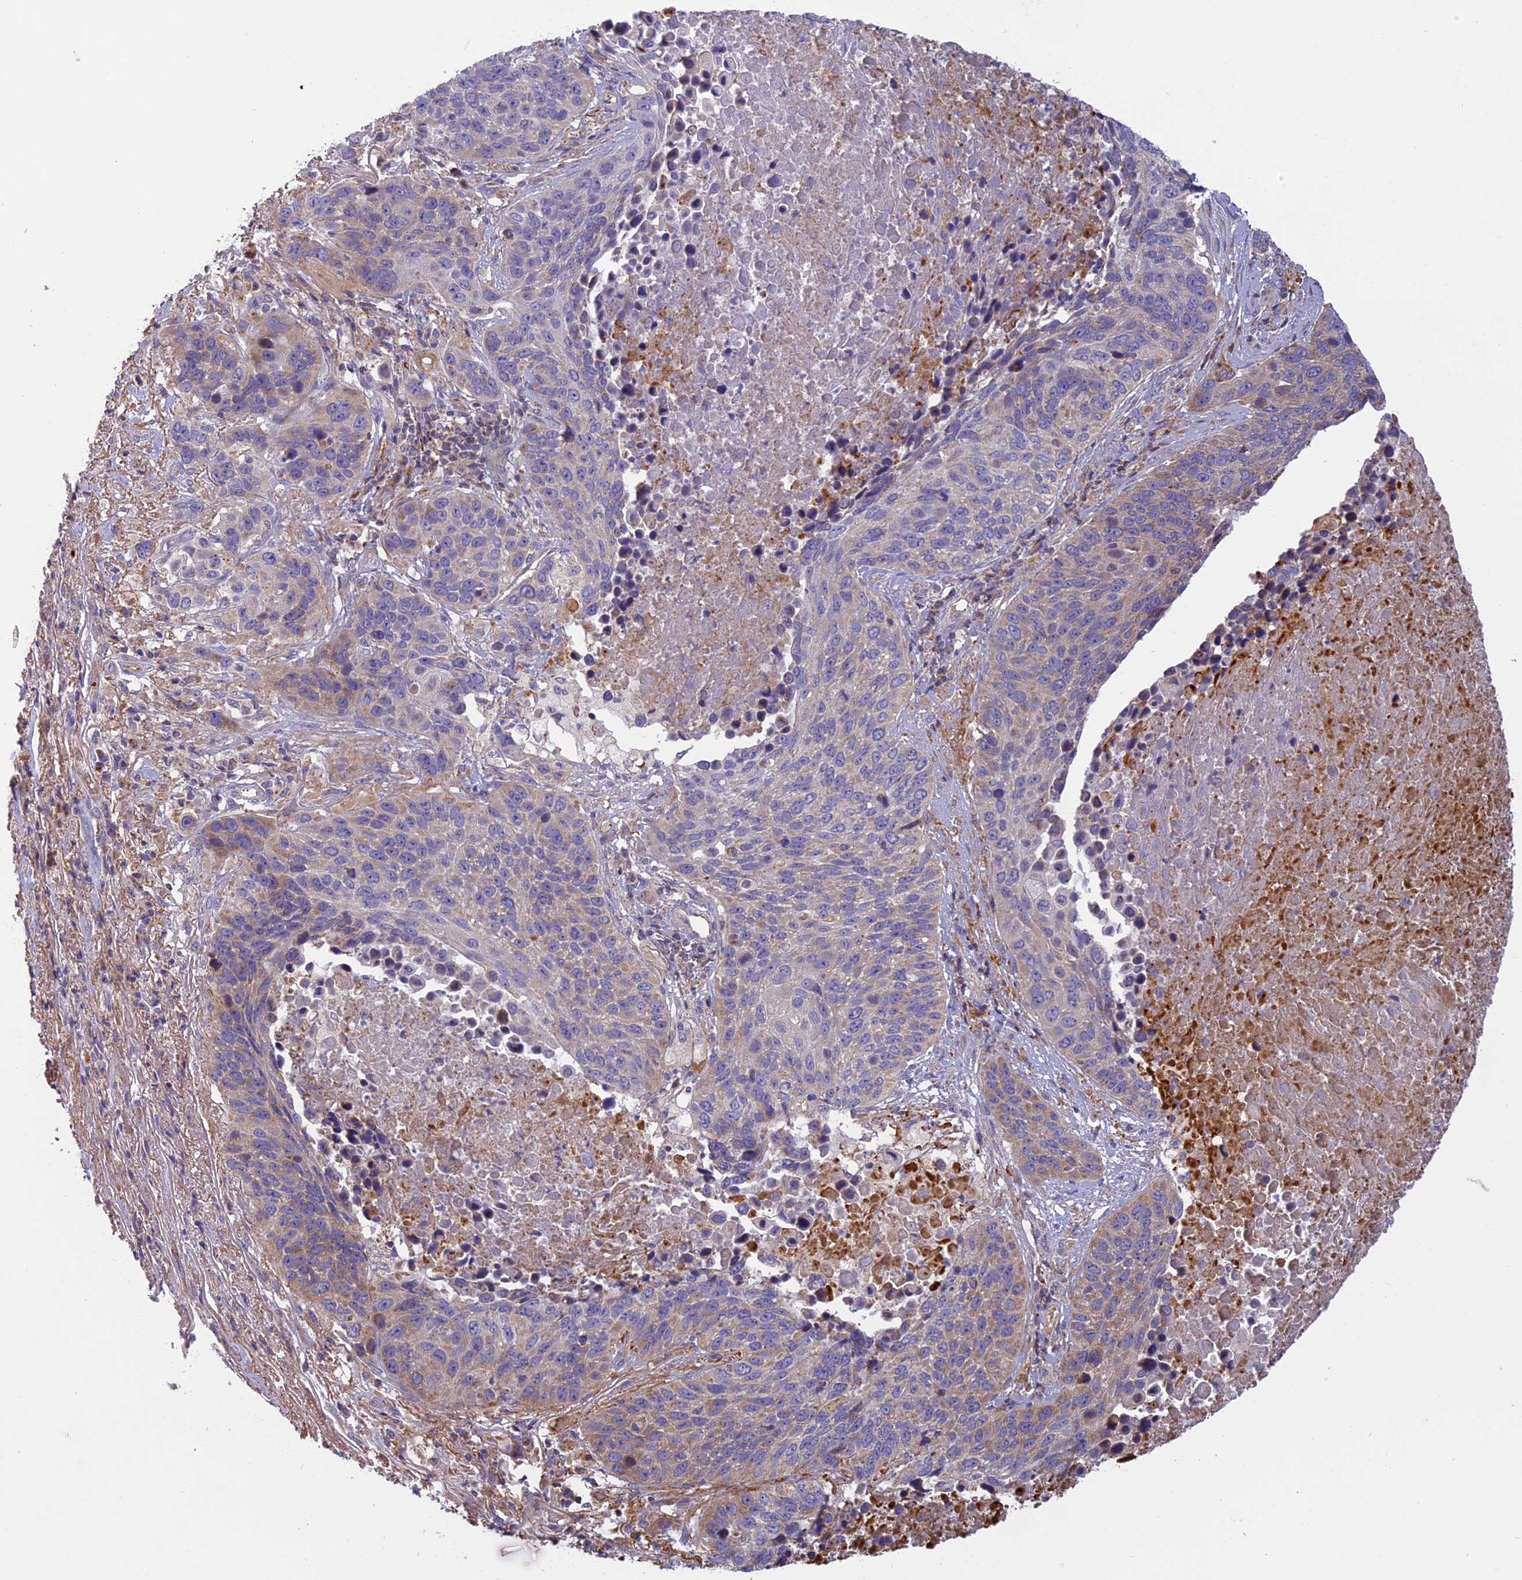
{"staining": {"intensity": "weak", "quantity": "<25%", "location": "cytoplasmic/membranous"}, "tissue": "lung cancer", "cell_type": "Tumor cells", "image_type": "cancer", "snomed": [{"axis": "morphology", "description": "Normal tissue, NOS"}, {"axis": "morphology", "description": "Squamous cell carcinoma, NOS"}, {"axis": "topography", "description": "Lymph node"}, {"axis": "topography", "description": "Lung"}], "caption": "Immunohistochemical staining of human squamous cell carcinoma (lung) displays no significant positivity in tumor cells. (Immunohistochemistry (ihc), brightfield microscopy, high magnification).", "gene": "EDAR", "patient": {"sex": "male", "age": 66}}